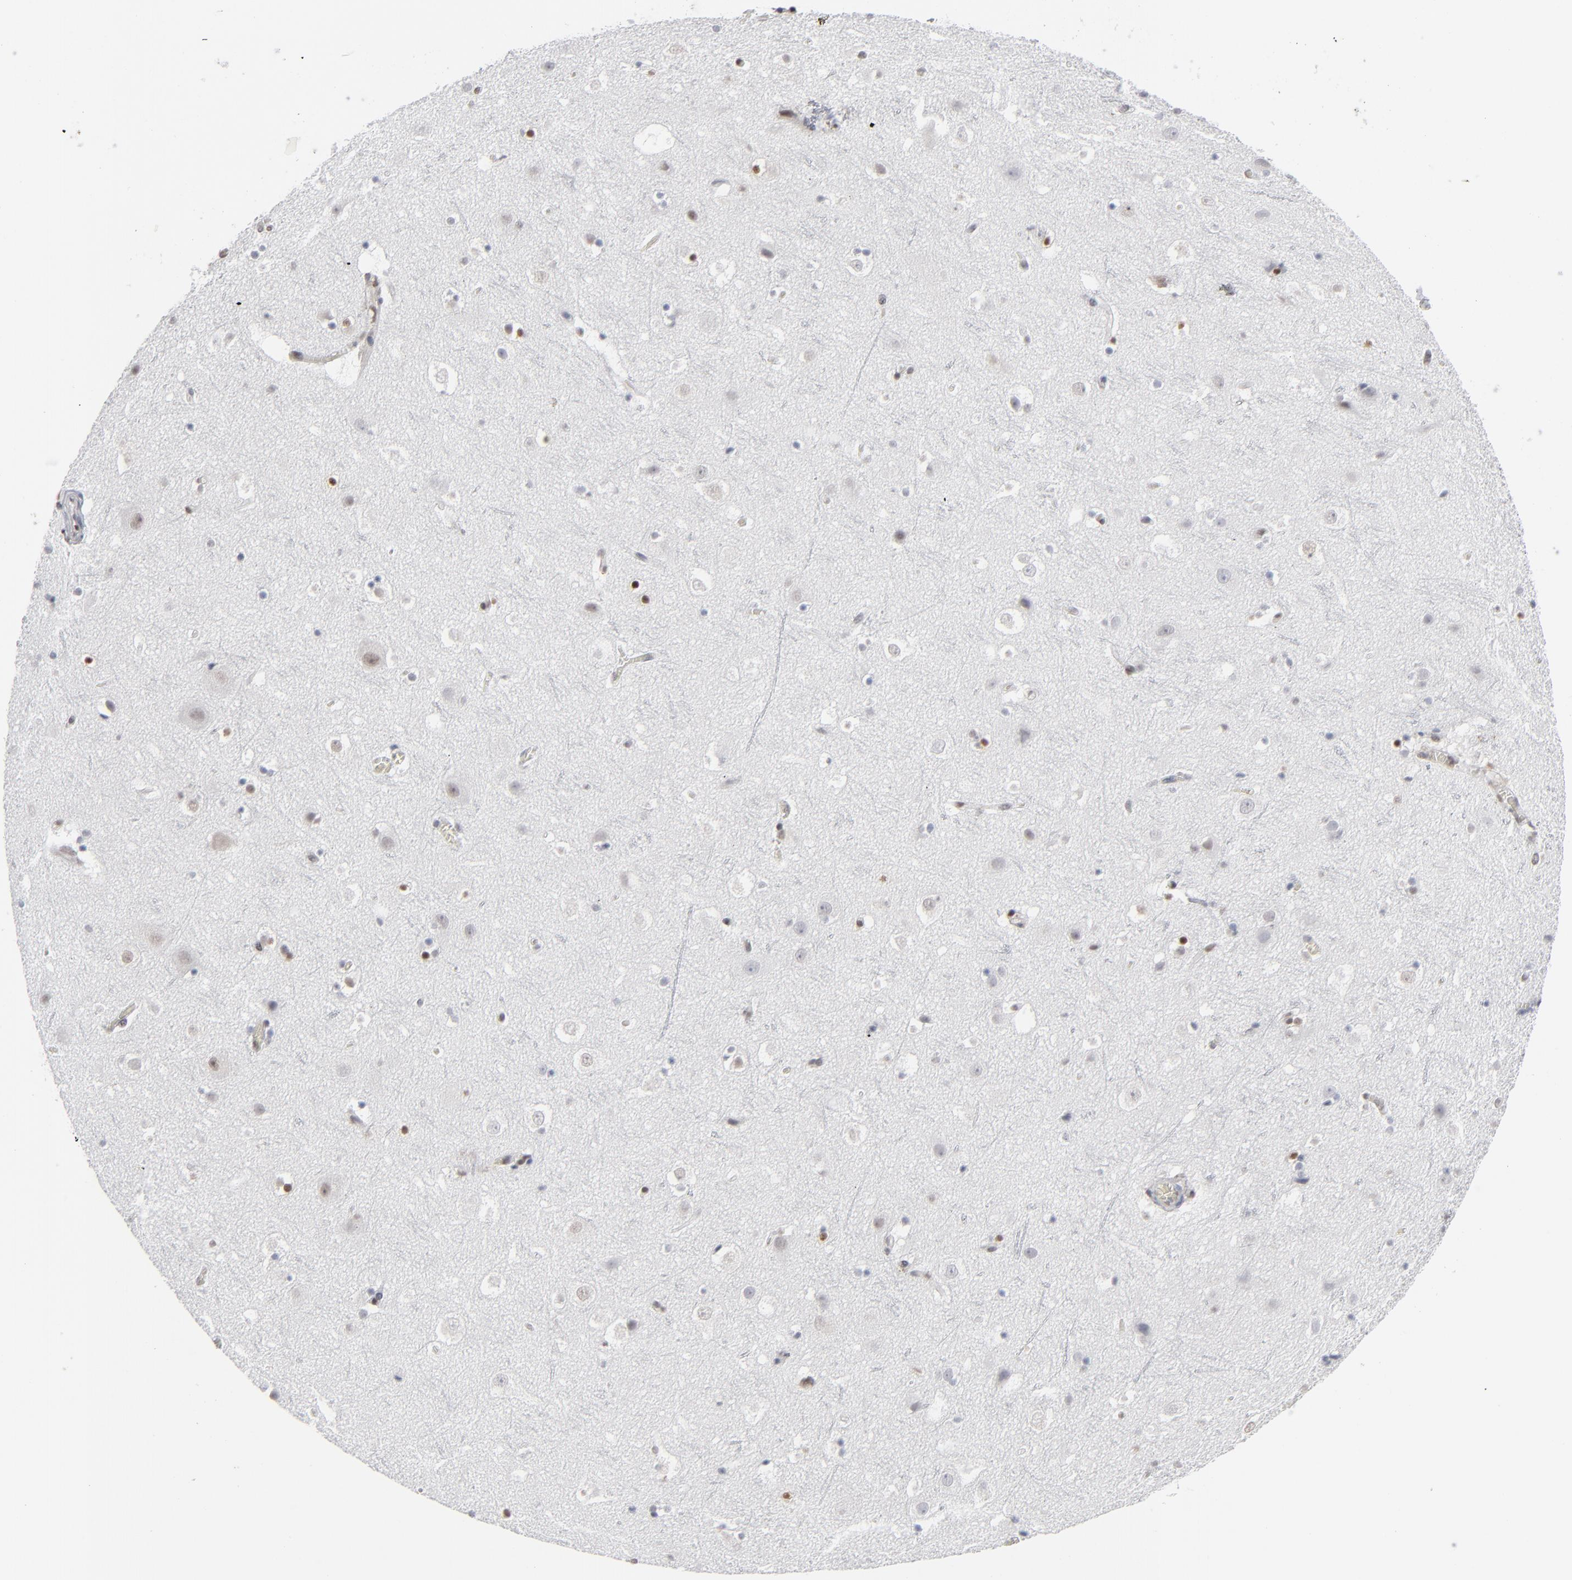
{"staining": {"intensity": "weak", "quantity": ">75%", "location": "nuclear"}, "tissue": "cerebral cortex", "cell_type": "Endothelial cells", "image_type": "normal", "snomed": [{"axis": "morphology", "description": "Normal tissue, NOS"}, {"axis": "topography", "description": "Cerebral cortex"}], "caption": "There is low levels of weak nuclear staining in endothelial cells of benign cerebral cortex, as demonstrated by immunohistochemical staining (brown color).", "gene": "IRF9", "patient": {"sex": "male", "age": 45}}